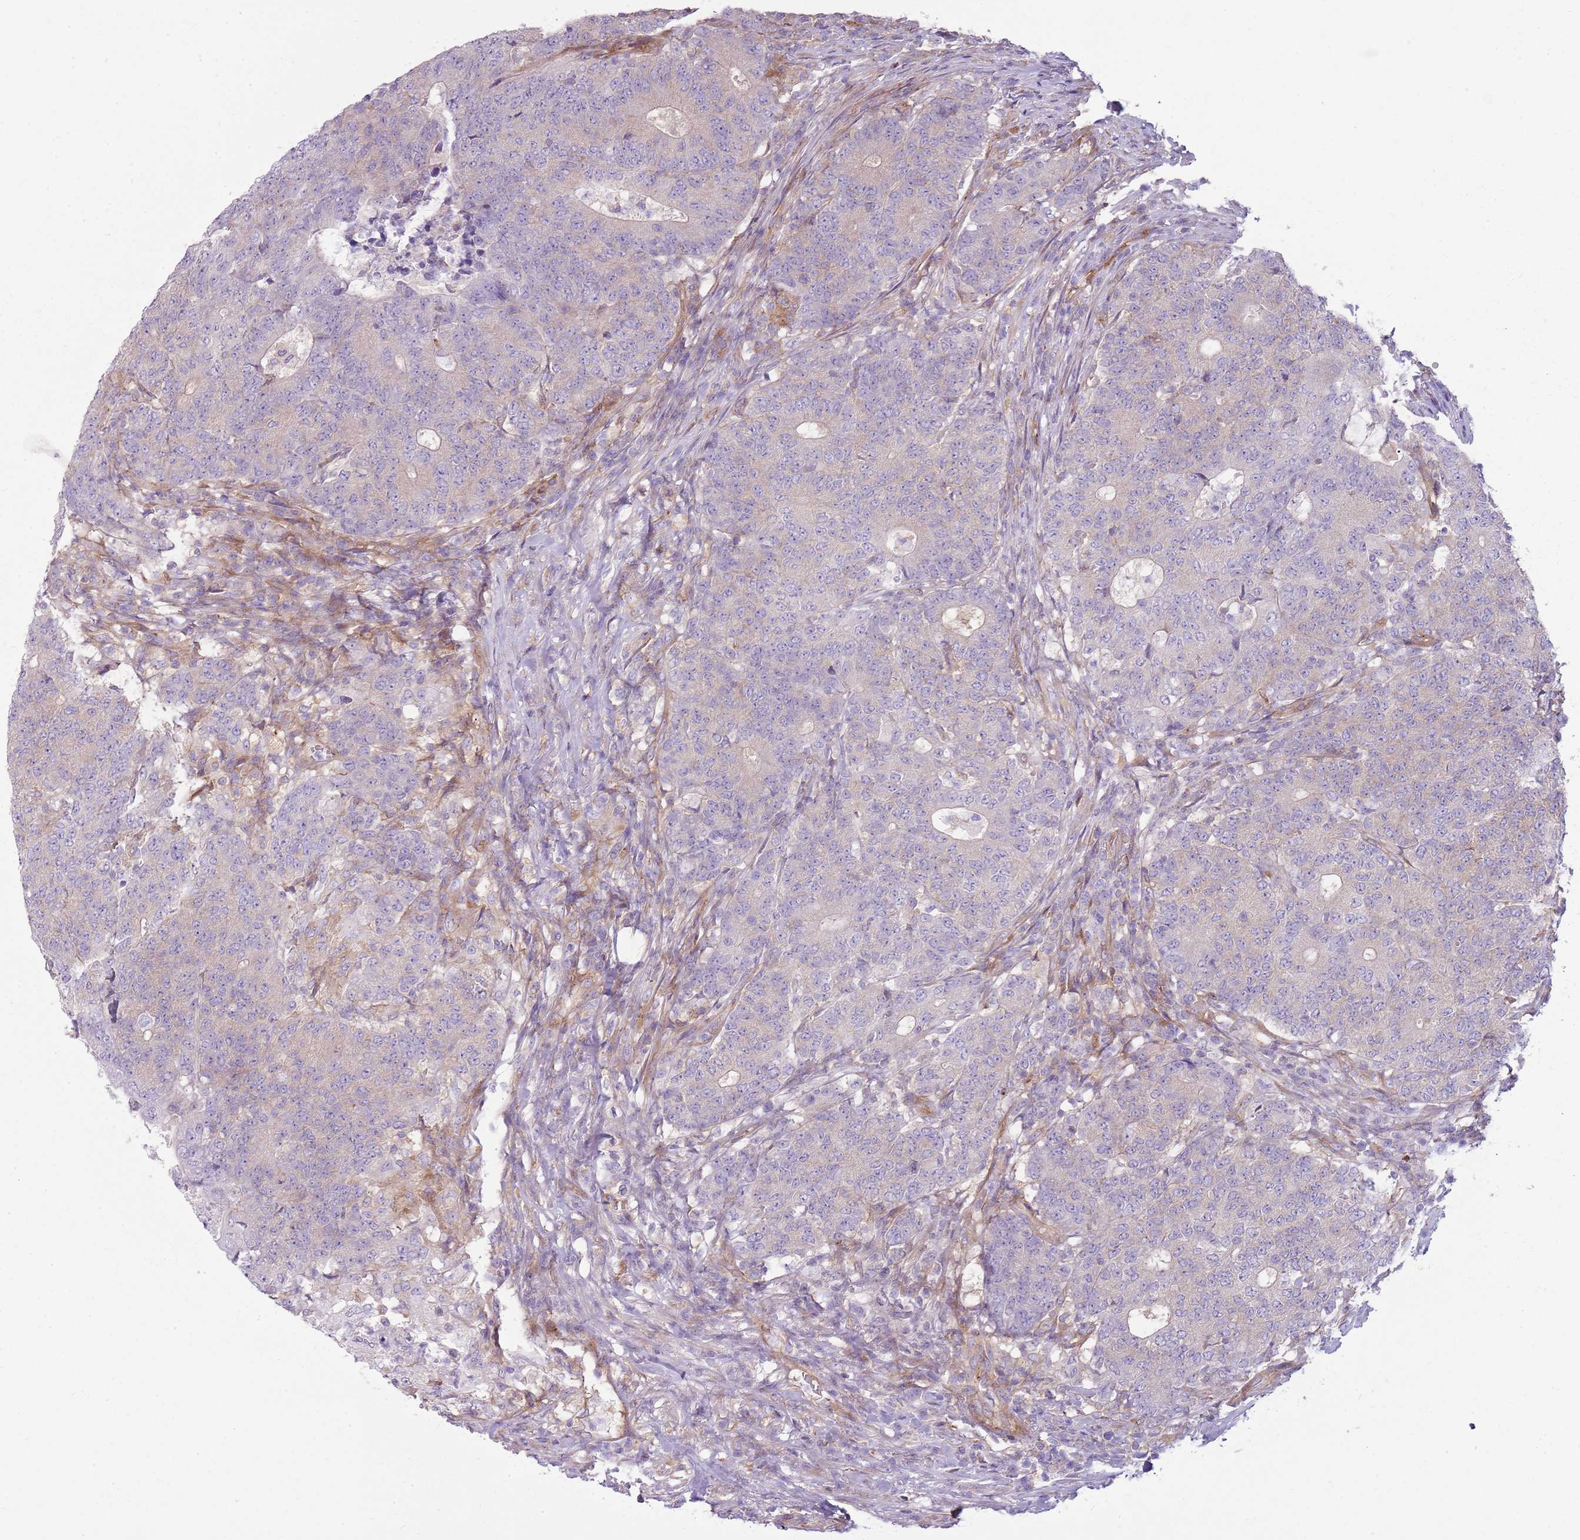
{"staining": {"intensity": "weak", "quantity": "<25%", "location": "cytoplasmic/membranous"}, "tissue": "colorectal cancer", "cell_type": "Tumor cells", "image_type": "cancer", "snomed": [{"axis": "morphology", "description": "Adenocarcinoma, NOS"}, {"axis": "topography", "description": "Colon"}], "caption": "Colorectal cancer was stained to show a protein in brown. There is no significant expression in tumor cells.", "gene": "SNX1", "patient": {"sex": "female", "age": 75}}